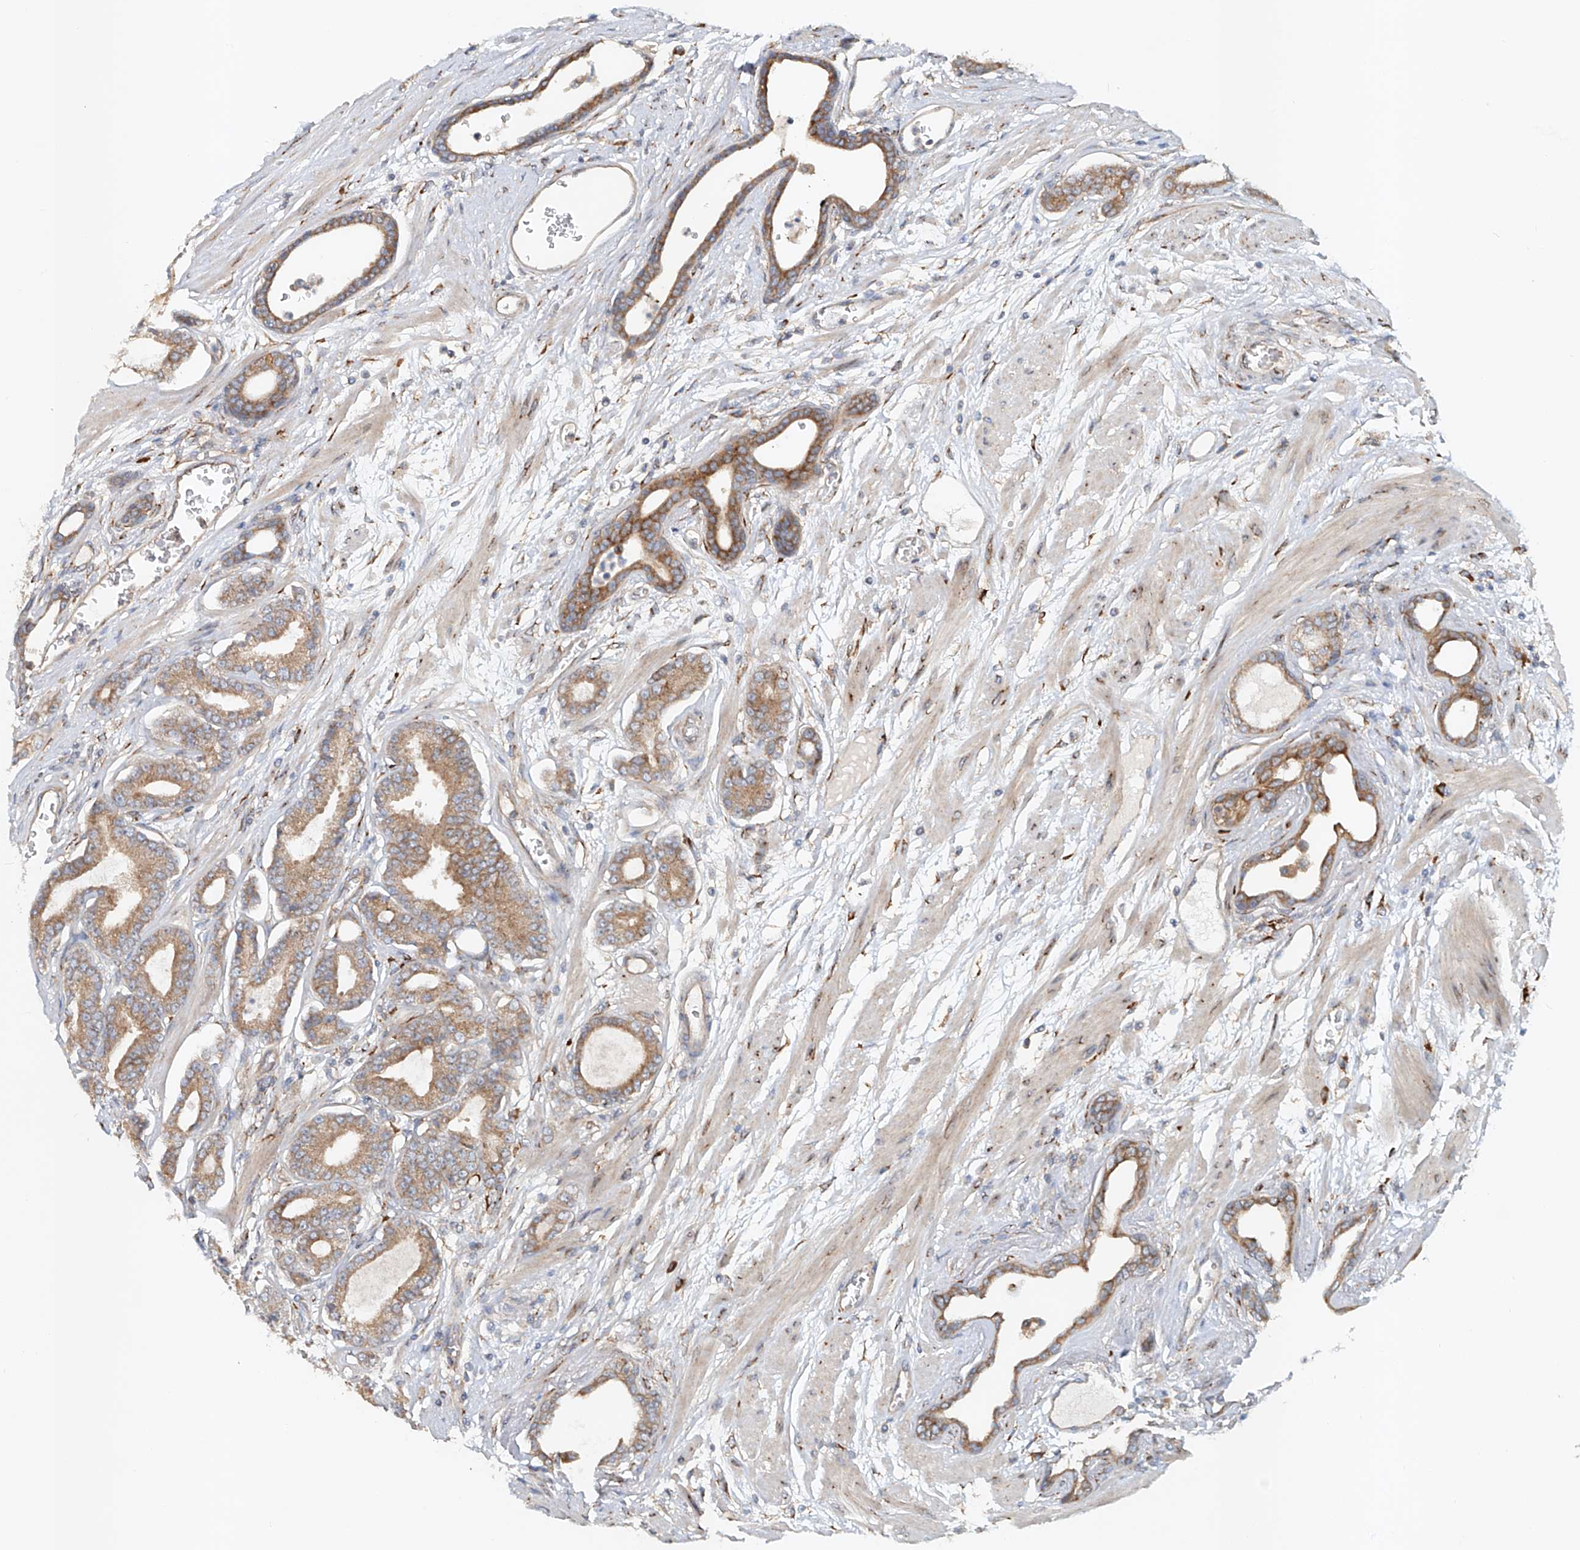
{"staining": {"intensity": "moderate", "quantity": ">75%", "location": "cytoplasmic/membranous"}, "tissue": "prostate cancer", "cell_type": "Tumor cells", "image_type": "cancer", "snomed": [{"axis": "morphology", "description": "Adenocarcinoma, Low grade"}, {"axis": "topography", "description": "Prostate"}], "caption": "IHC (DAB) staining of low-grade adenocarcinoma (prostate) reveals moderate cytoplasmic/membranous protein expression in about >75% of tumor cells.", "gene": "SNAP29", "patient": {"sex": "male", "age": 60}}